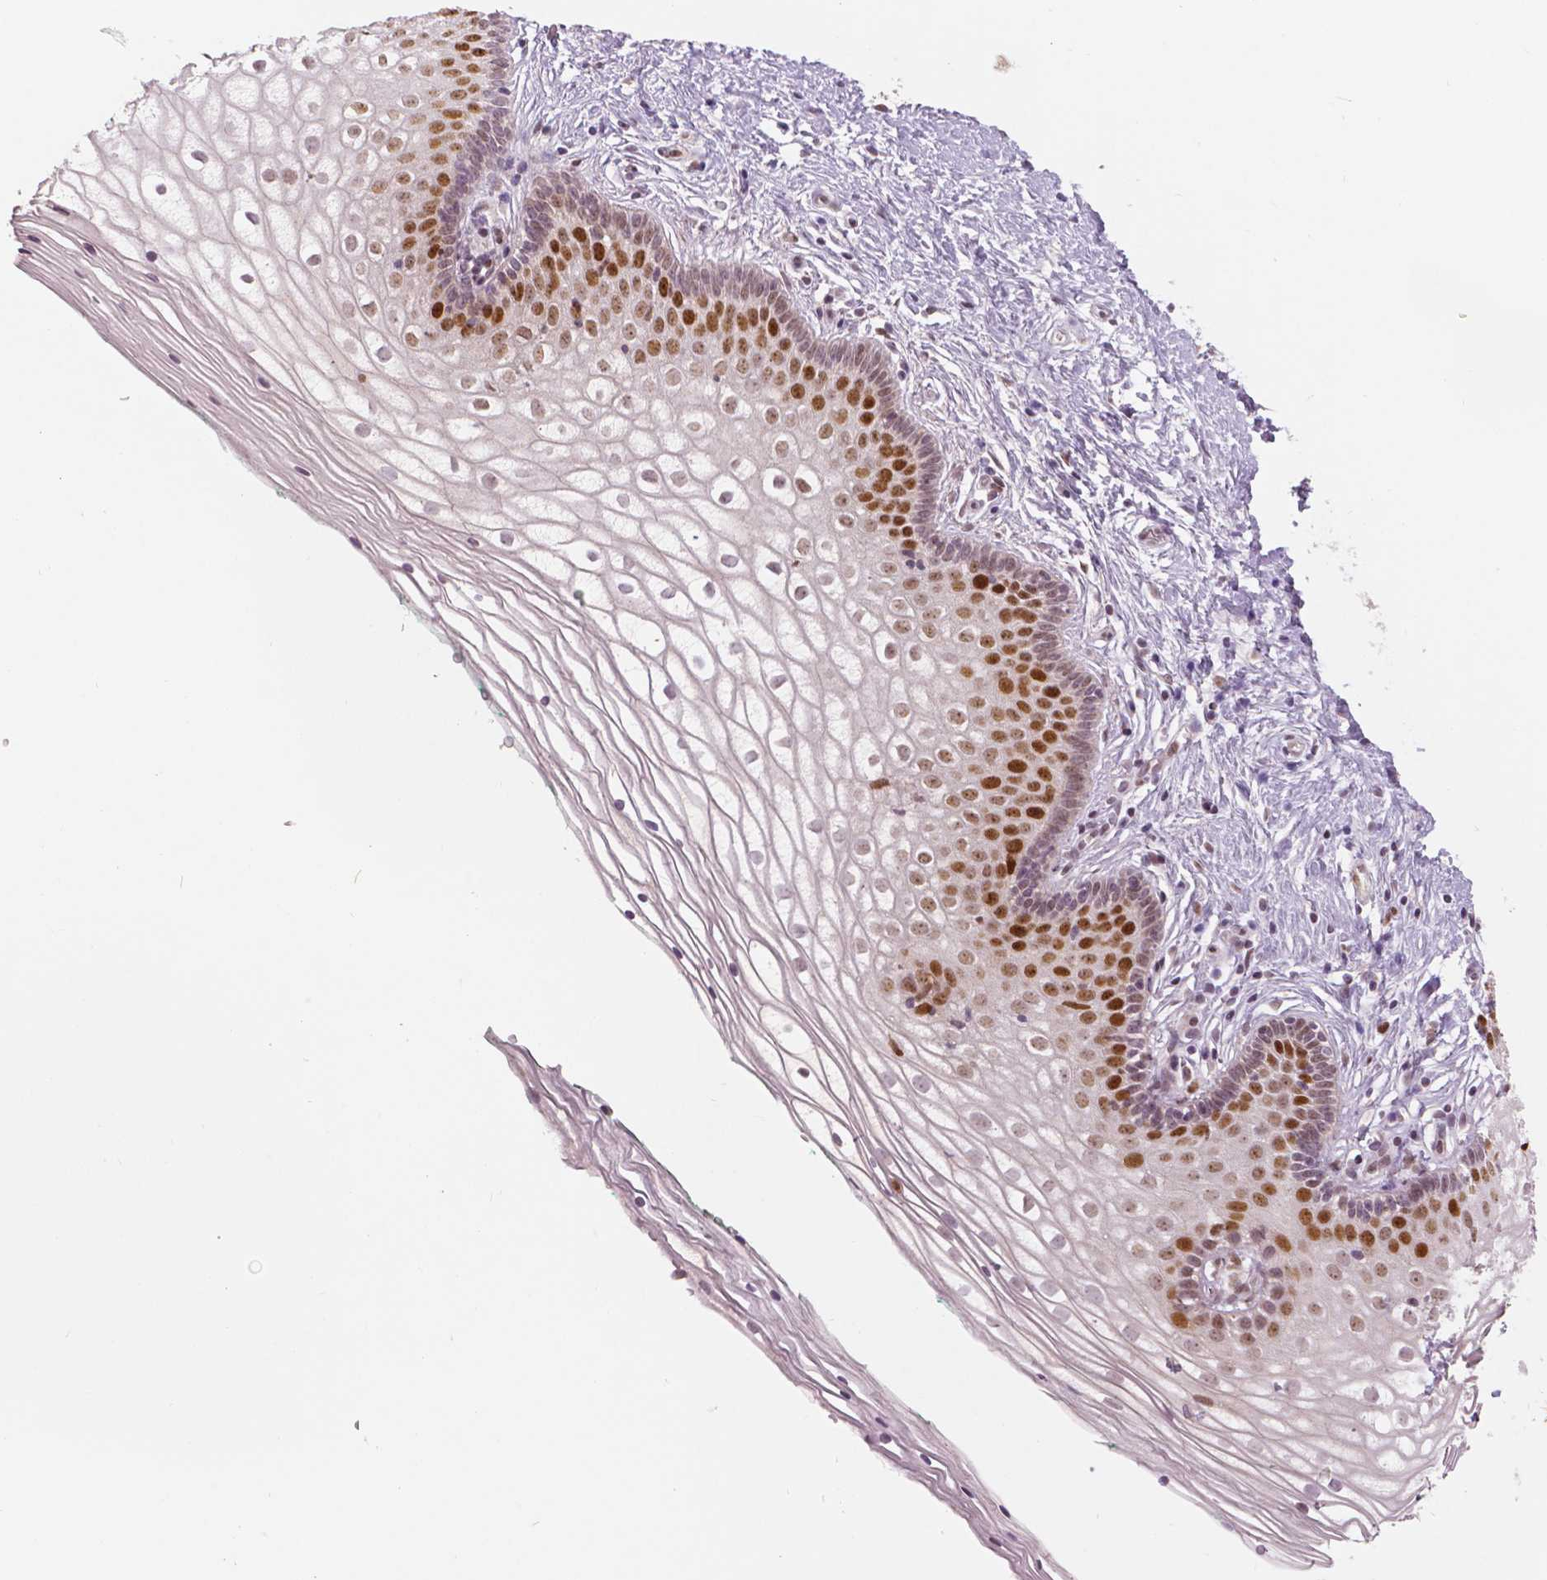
{"staining": {"intensity": "strong", "quantity": "<25%", "location": "nuclear"}, "tissue": "vagina", "cell_type": "Squamous epithelial cells", "image_type": "normal", "snomed": [{"axis": "morphology", "description": "Normal tissue, NOS"}, {"axis": "topography", "description": "Vagina"}], "caption": "Vagina stained for a protein reveals strong nuclear positivity in squamous epithelial cells. (DAB (3,3'-diaminobenzidine) = brown stain, brightfield microscopy at high magnification).", "gene": "NSD2", "patient": {"sex": "female", "age": 36}}